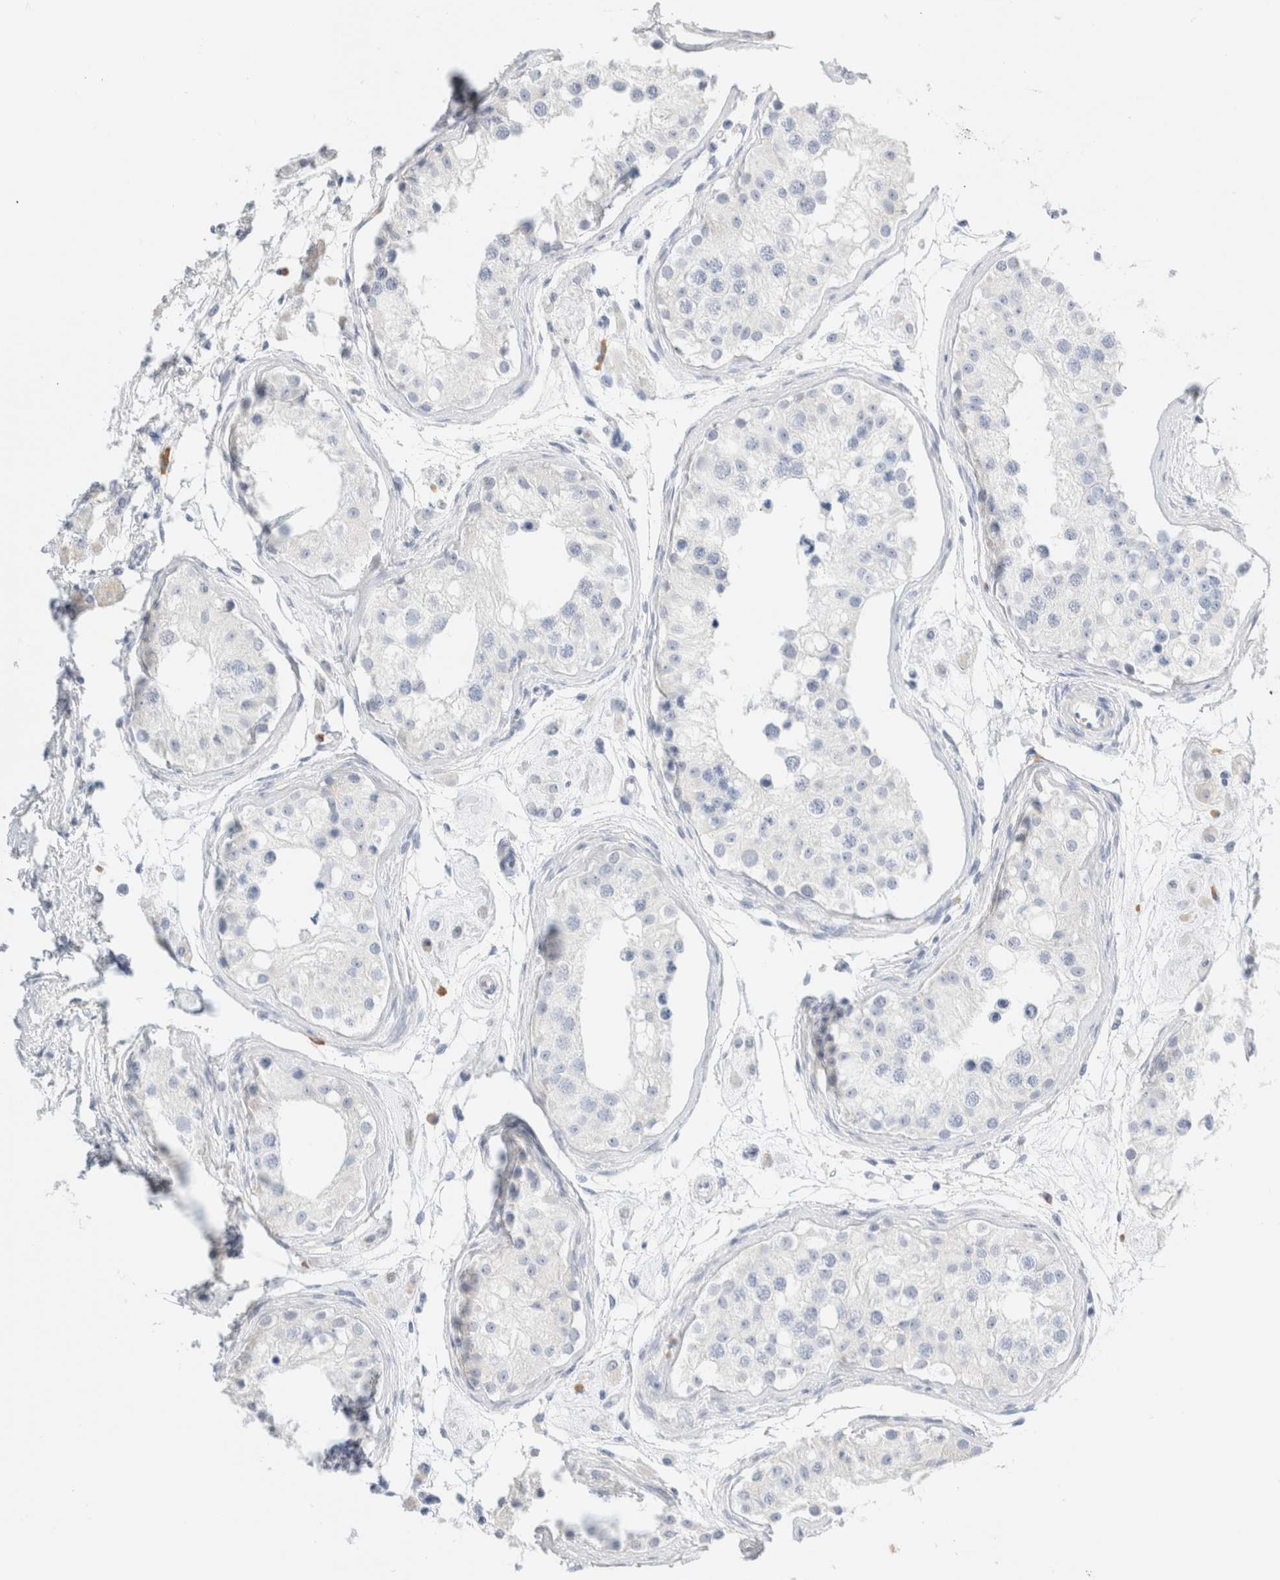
{"staining": {"intensity": "negative", "quantity": "none", "location": "none"}, "tissue": "testis", "cell_type": "Cells in seminiferous ducts", "image_type": "normal", "snomed": [{"axis": "morphology", "description": "Normal tissue, NOS"}, {"axis": "morphology", "description": "Adenocarcinoma, metastatic, NOS"}, {"axis": "topography", "description": "Testis"}], "caption": "This photomicrograph is of benign testis stained with immunohistochemistry (IHC) to label a protein in brown with the nuclei are counter-stained blue. There is no staining in cells in seminiferous ducts. The staining was performed using DAB to visualize the protein expression in brown, while the nuclei were stained in blue with hematoxylin (Magnification: 20x).", "gene": "ARG1", "patient": {"sex": "male", "age": 26}}